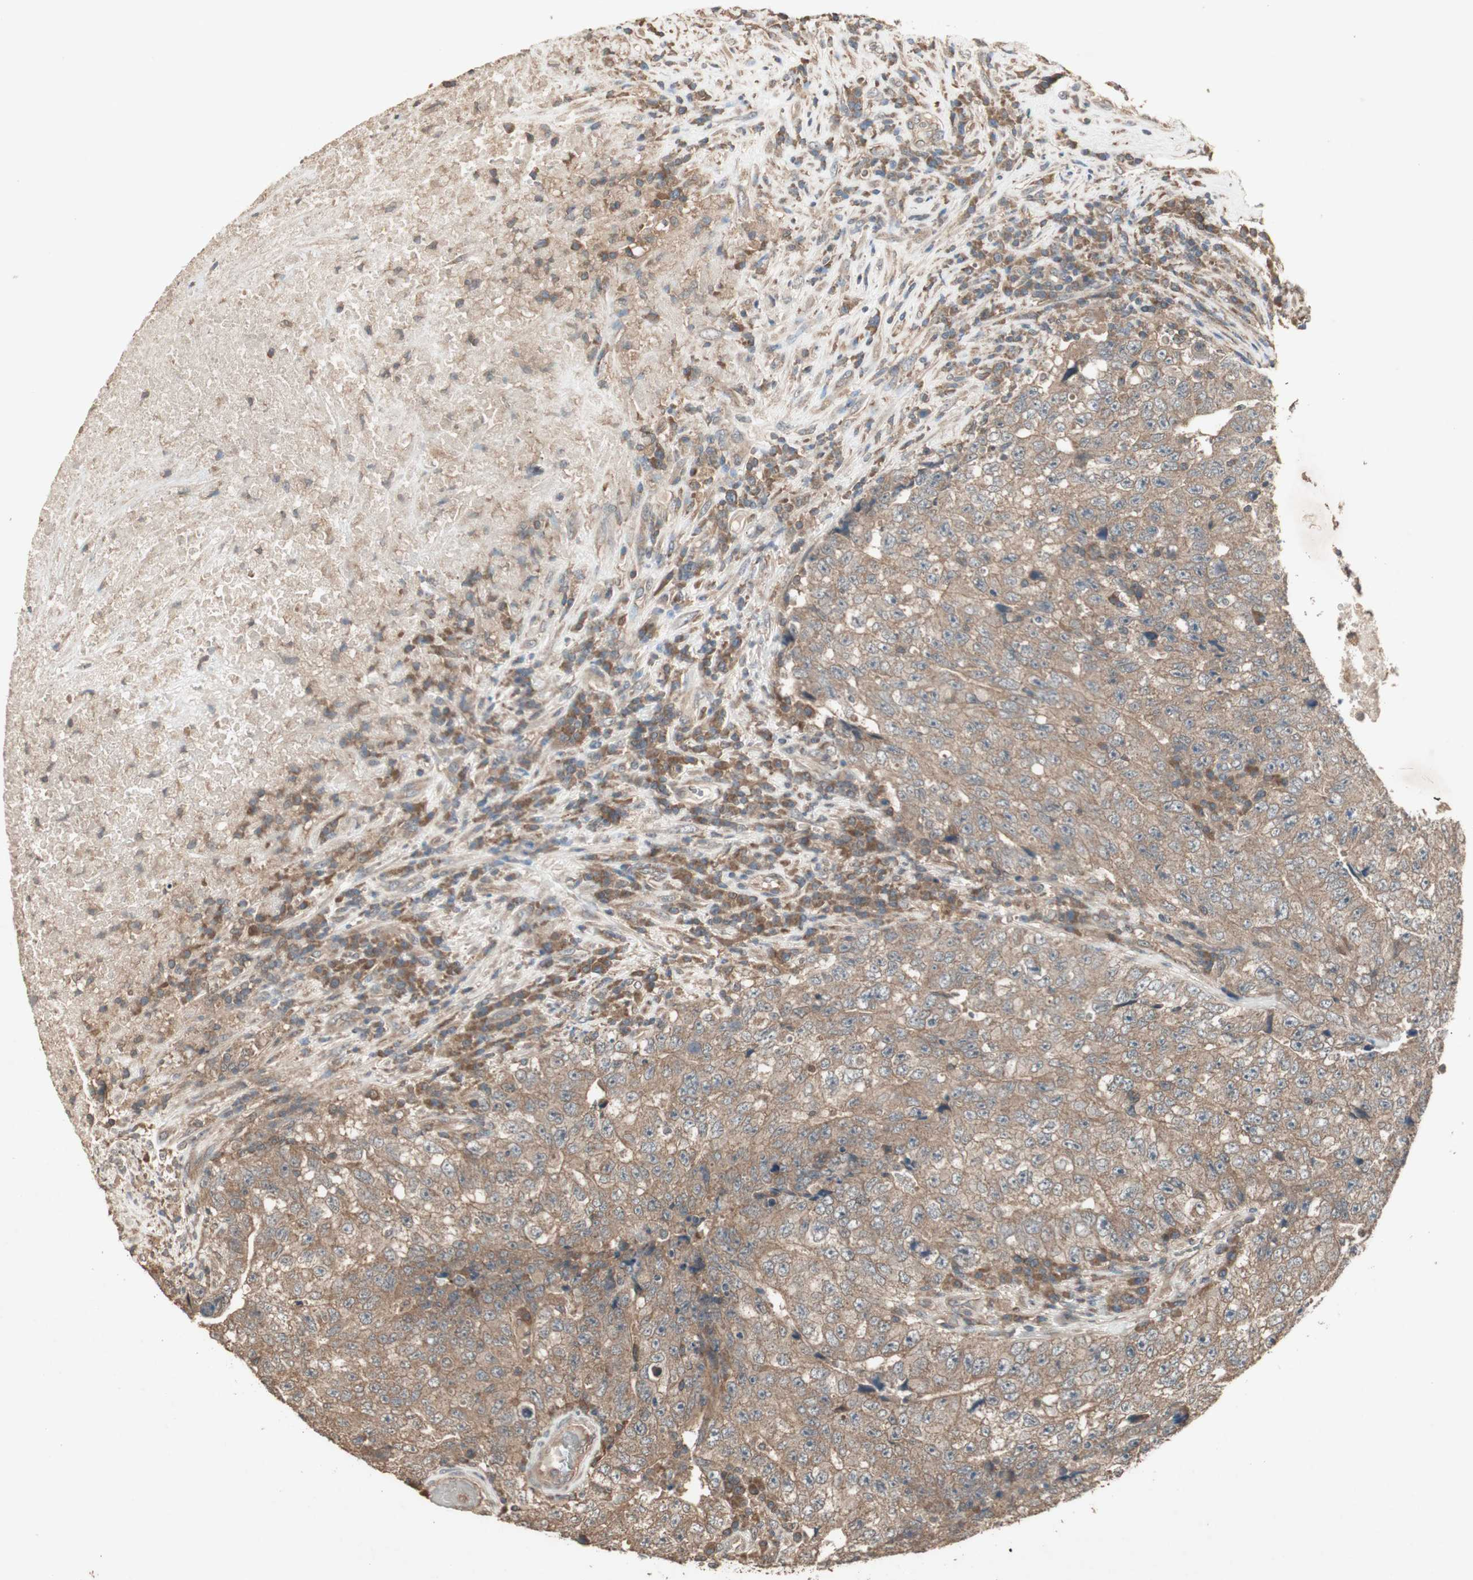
{"staining": {"intensity": "moderate", "quantity": ">75%", "location": "cytoplasmic/membranous"}, "tissue": "testis cancer", "cell_type": "Tumor cells", "image_type": "cancer", "snomed": [{"axis": "morphology", "description": "Necrosis, NOS"}, {"axis": "morphology", "description": "Carcinoma, Embryonal, NOS"}, {"axis": "topography", "description": "Testis"}], "caption": "IHC histopathology image of human testis cancer stained for a protein (brown), which displays medium levels of moderate cytoplasmic/membranous staining in about >75% of tumor cells.", "gene": "UBAC1", "patient": {"sex": "male", "age": 19}}